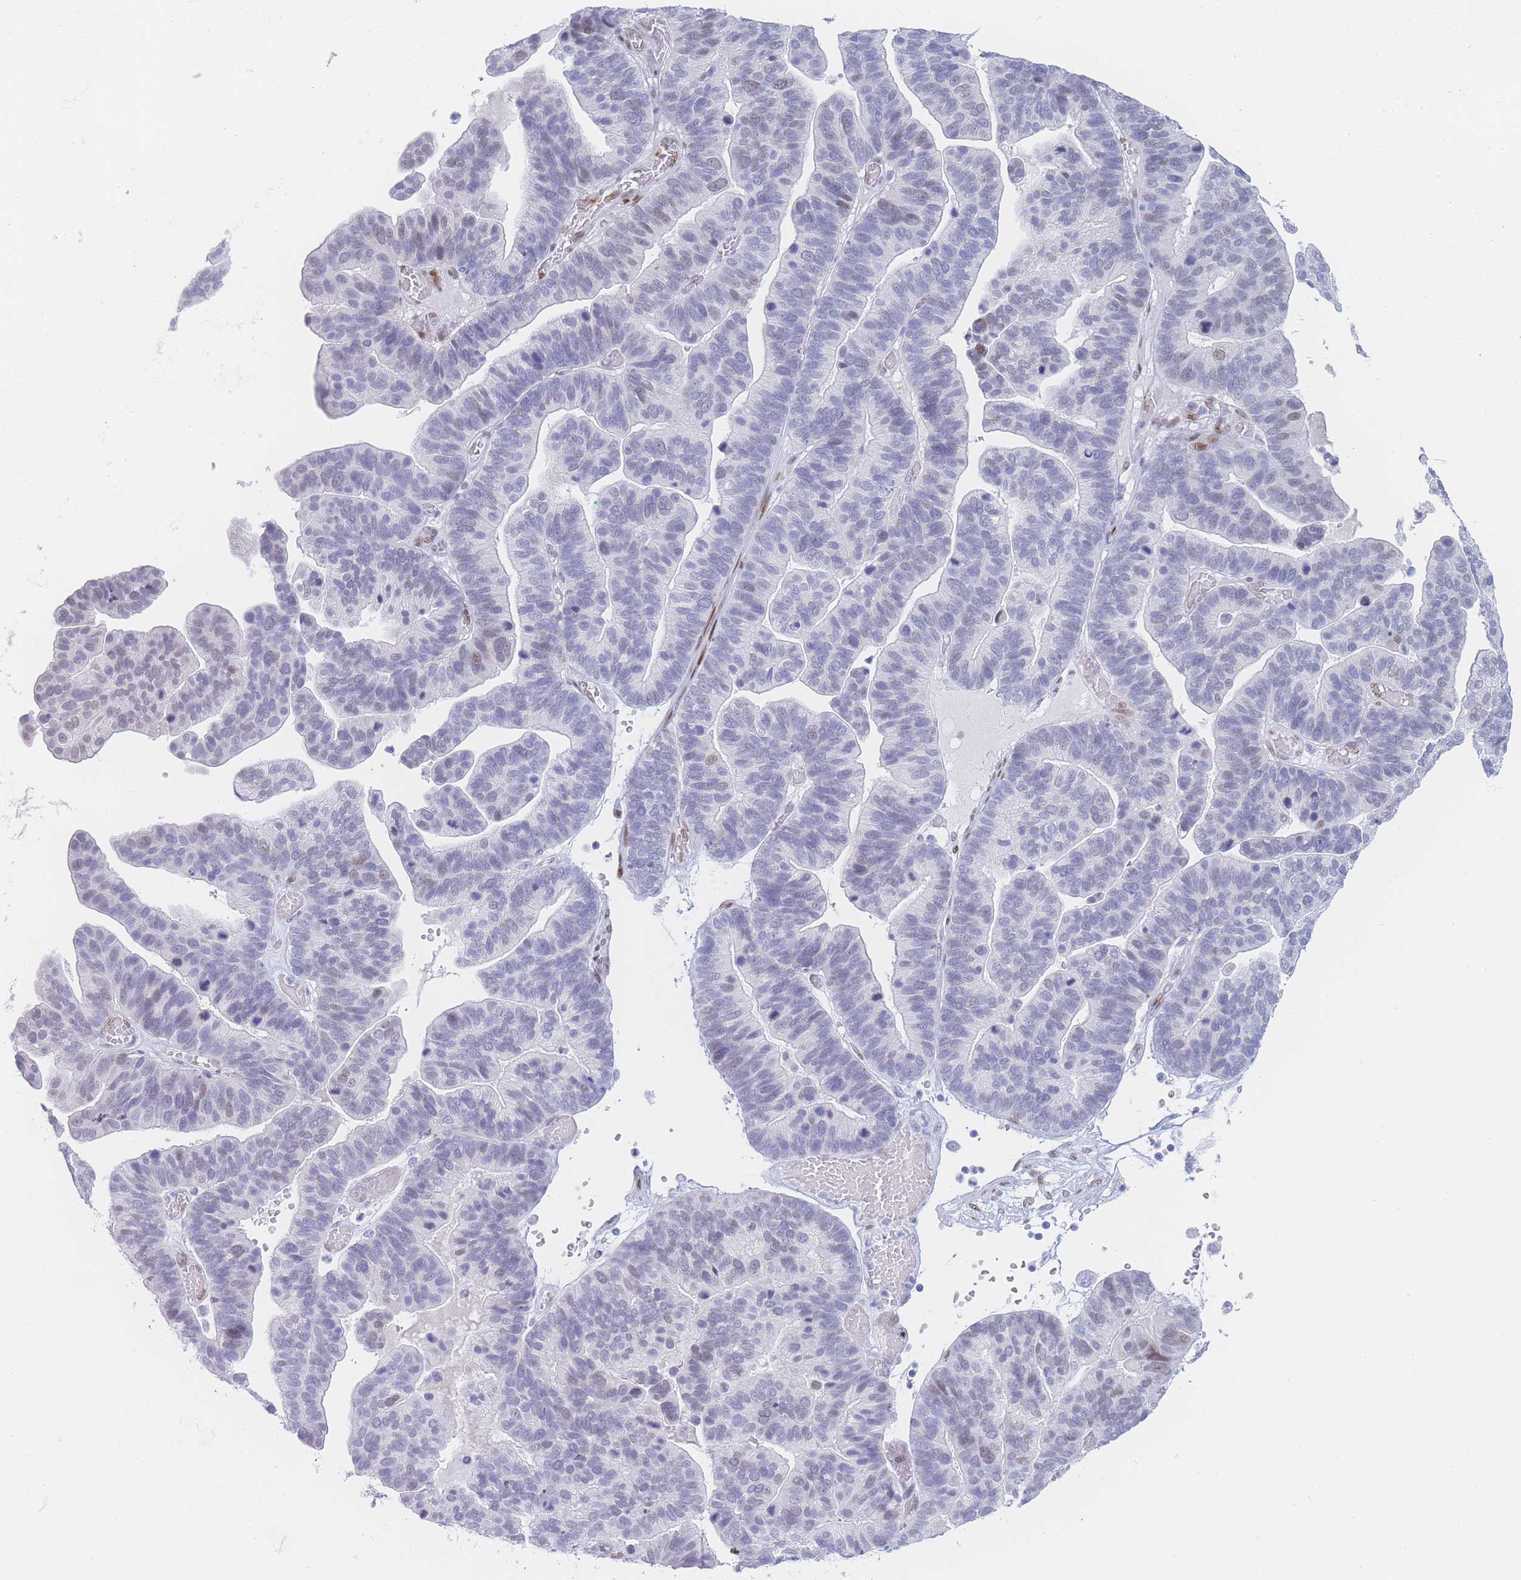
{"staining": {"intensity": "weak", "quantity": "<25%", "location": "nuclear"}, "tissue": "ovarian cancer", "cell_type": "Tumor cells", "image_type": "cancer", "snomed": [{"axis": "morphology", "description": "Cystadenocarcinoma, serous, NOS"}, {"axis": "topography", "description": "Ovary"}], "caption": "Immunohistochemistry (IHC) of ovarian cancer displays no expression in tumor cells.", "gene": "PSMB5", "patient": {"sex": "female", "age": 56}}